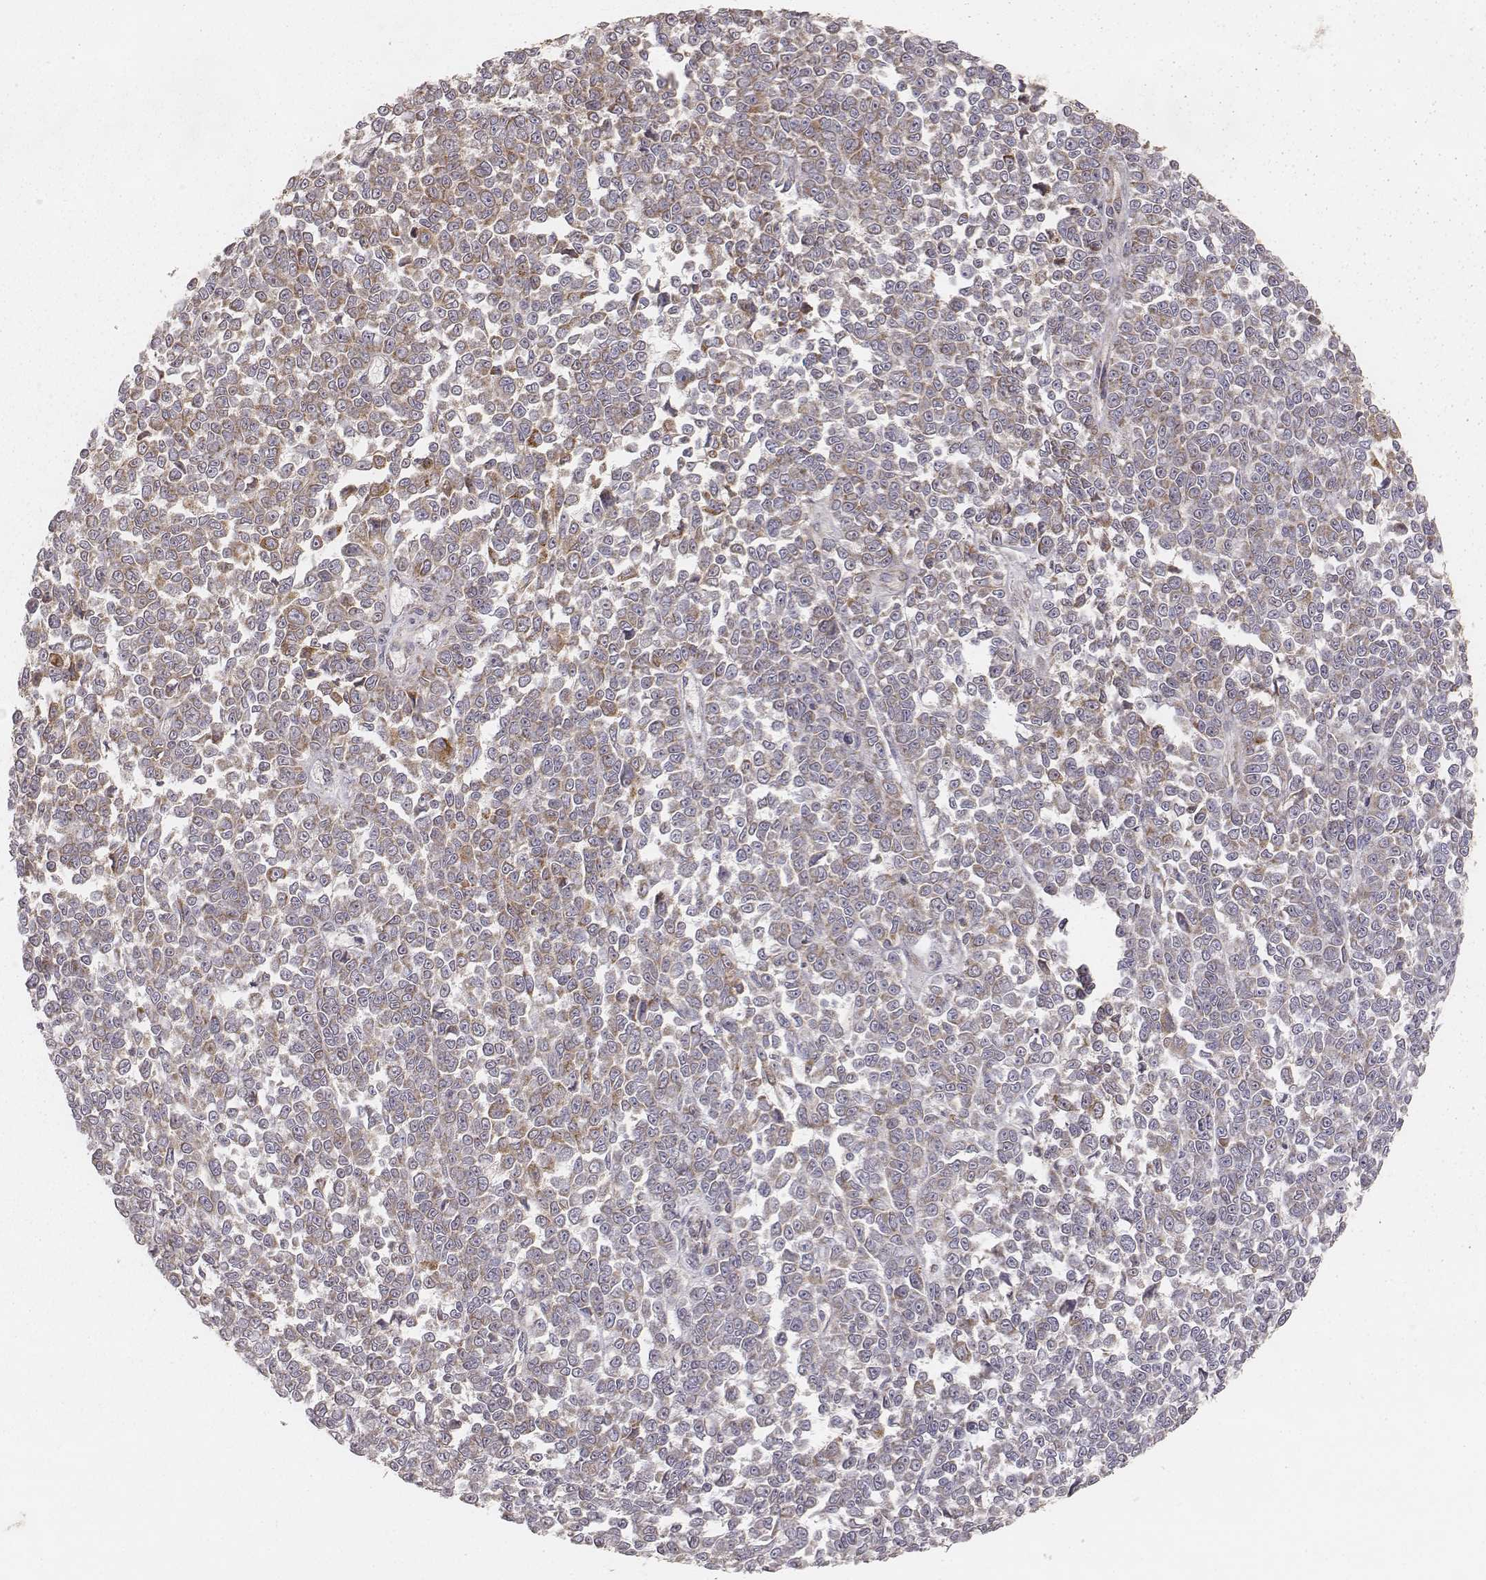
{"staining": {"intensity": "strong", "quantity": ">75%", "location": "cytoplasmic/membranous"}, "tissue": "melanoma", "cell_type": "Tumor cells", "image_type": "cancer", "snomed": [{"axis": "morphology", "description": "Malignant melanoma, NOS"}, {"axis": "topography", "description": "Skin"}], "caption": "This photomicrograph displays immunohistochemistry staining of human malignant melanoma, with high strong cytoplasmic/membranous expression in approximately >75% of tumor cells.", "gene": "CS", "patient": {"sex": "female", "age": 95}}